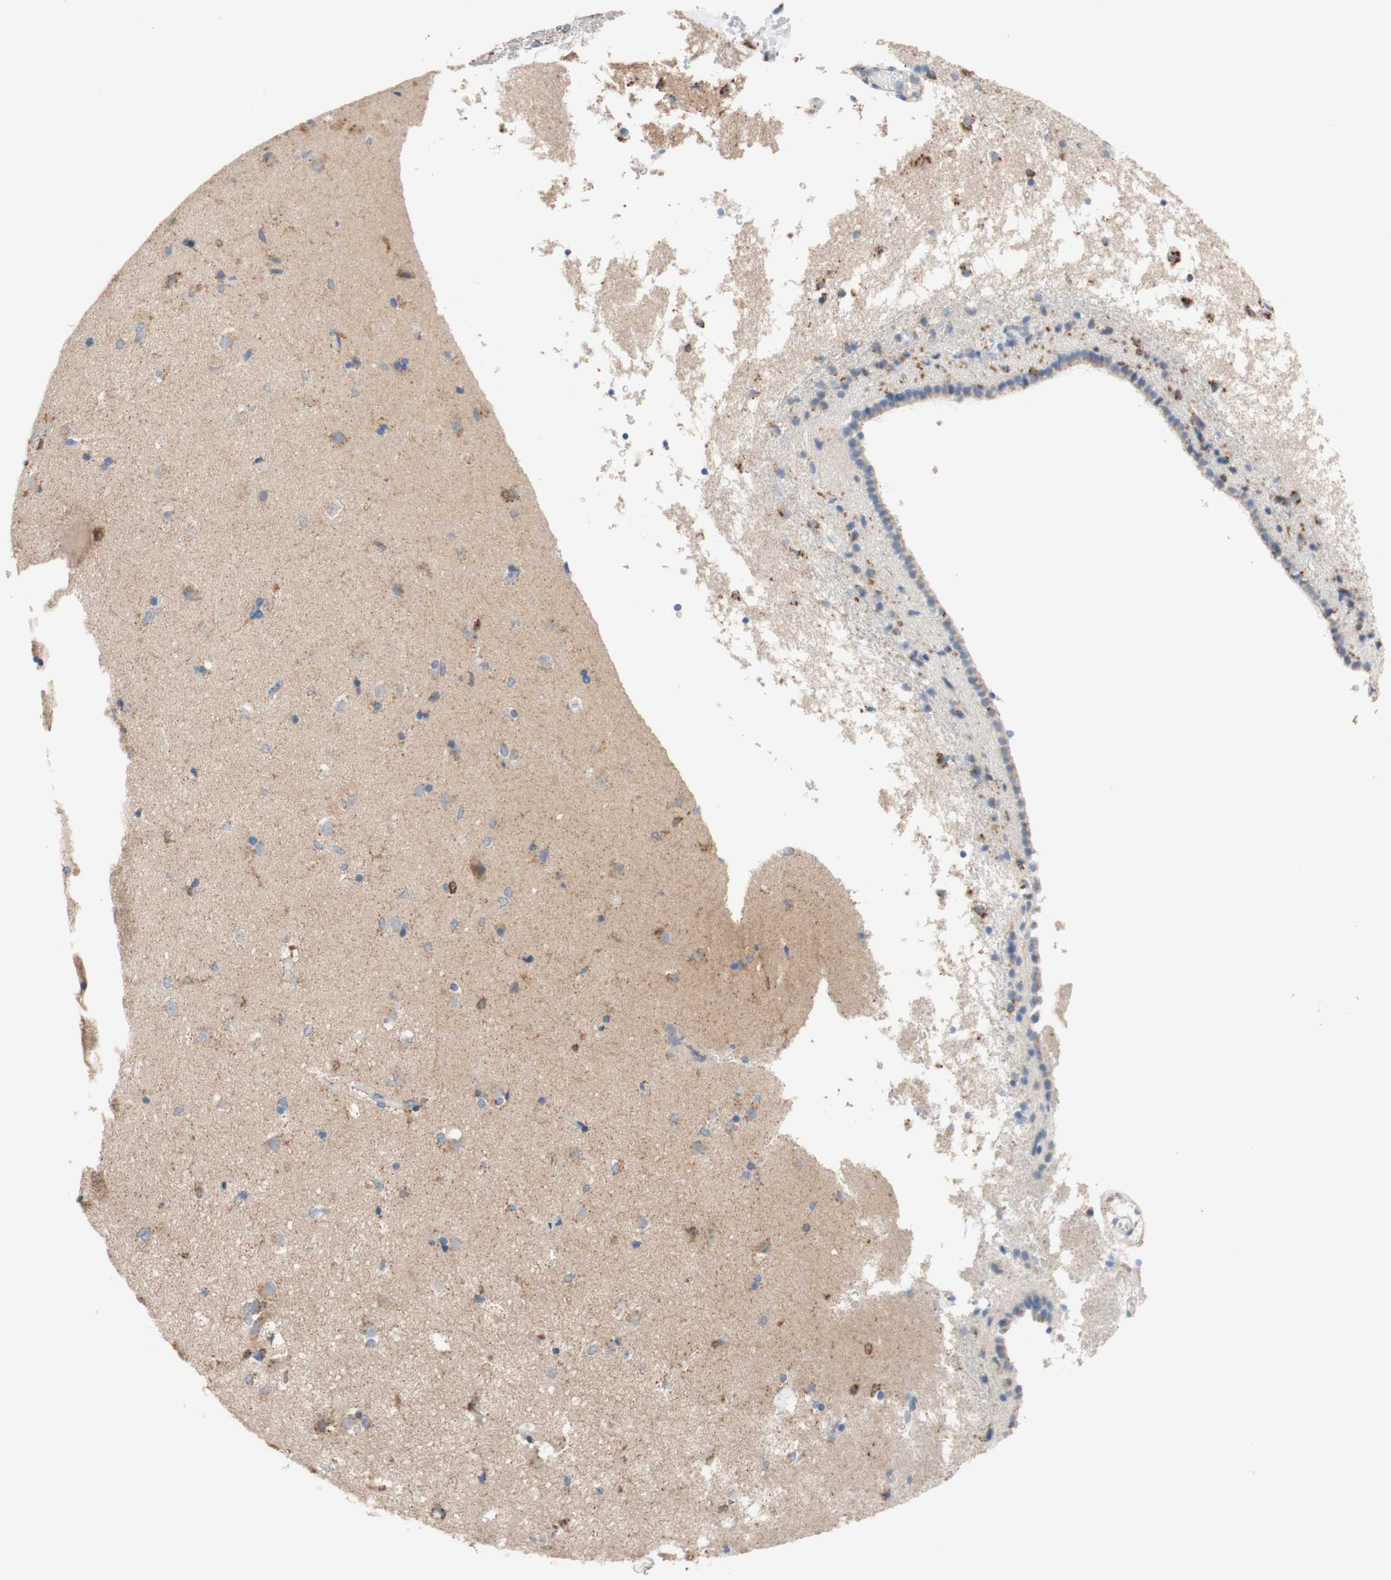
{"staining": {"intensity": "weak", "quantity": "<25%", "location": "cytoplasmic/membranous"}, "tissue": "caudate", "cell_type": "Glial cells", "image_type": "normal", "snomed": [{"axis": "morphology", "description": "Normal tissue, NOS"}, {"axis": "topography", "description": "Lateral ventricle wall"}], "caption": "IHC micrograph of unremarkable caudate: caudate stained with DAB exhibits no significant protein expression in glial cells.", "gene": "SPINK6", "patient": {"sex": "female", "age": 19}}